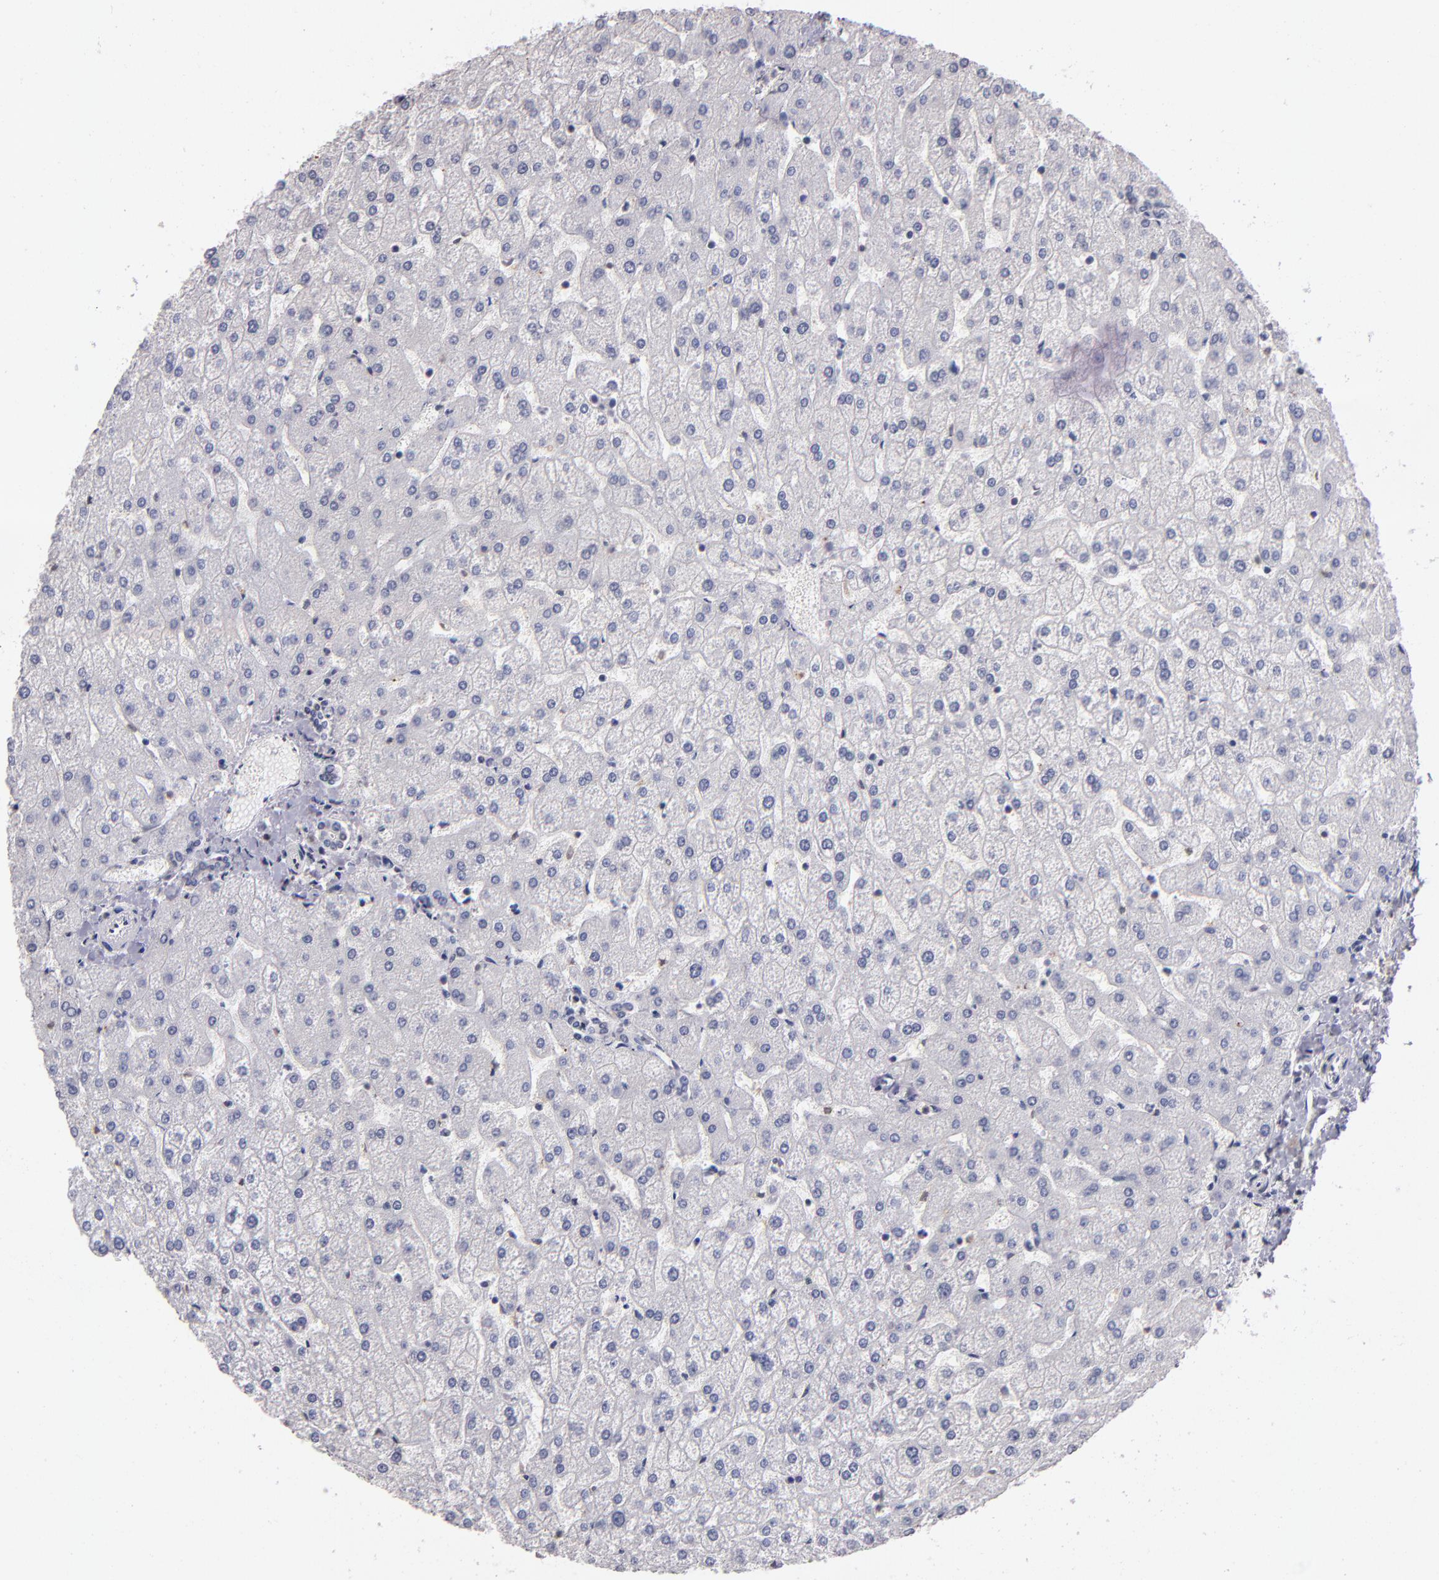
{"staining": {"intensity": "negative", "quantity": "none", "location": "none"}, "tissue": "liver", "cell_type": "Cholangiocytes", "image_type": "normal", "snomed": [{"axis": "morphology", "description": "Normal tissue, NOS"}, {"axis": "topography", "description": "Liver"}], "caption": "Immunohistochemistry photomicrograph of unremarkable liver: human liver stained with DAB demonstrates no significant protein positivity in cholangiocytes.", "gene": "SOX10", "patient": {"sex": "female", "age": 32}}